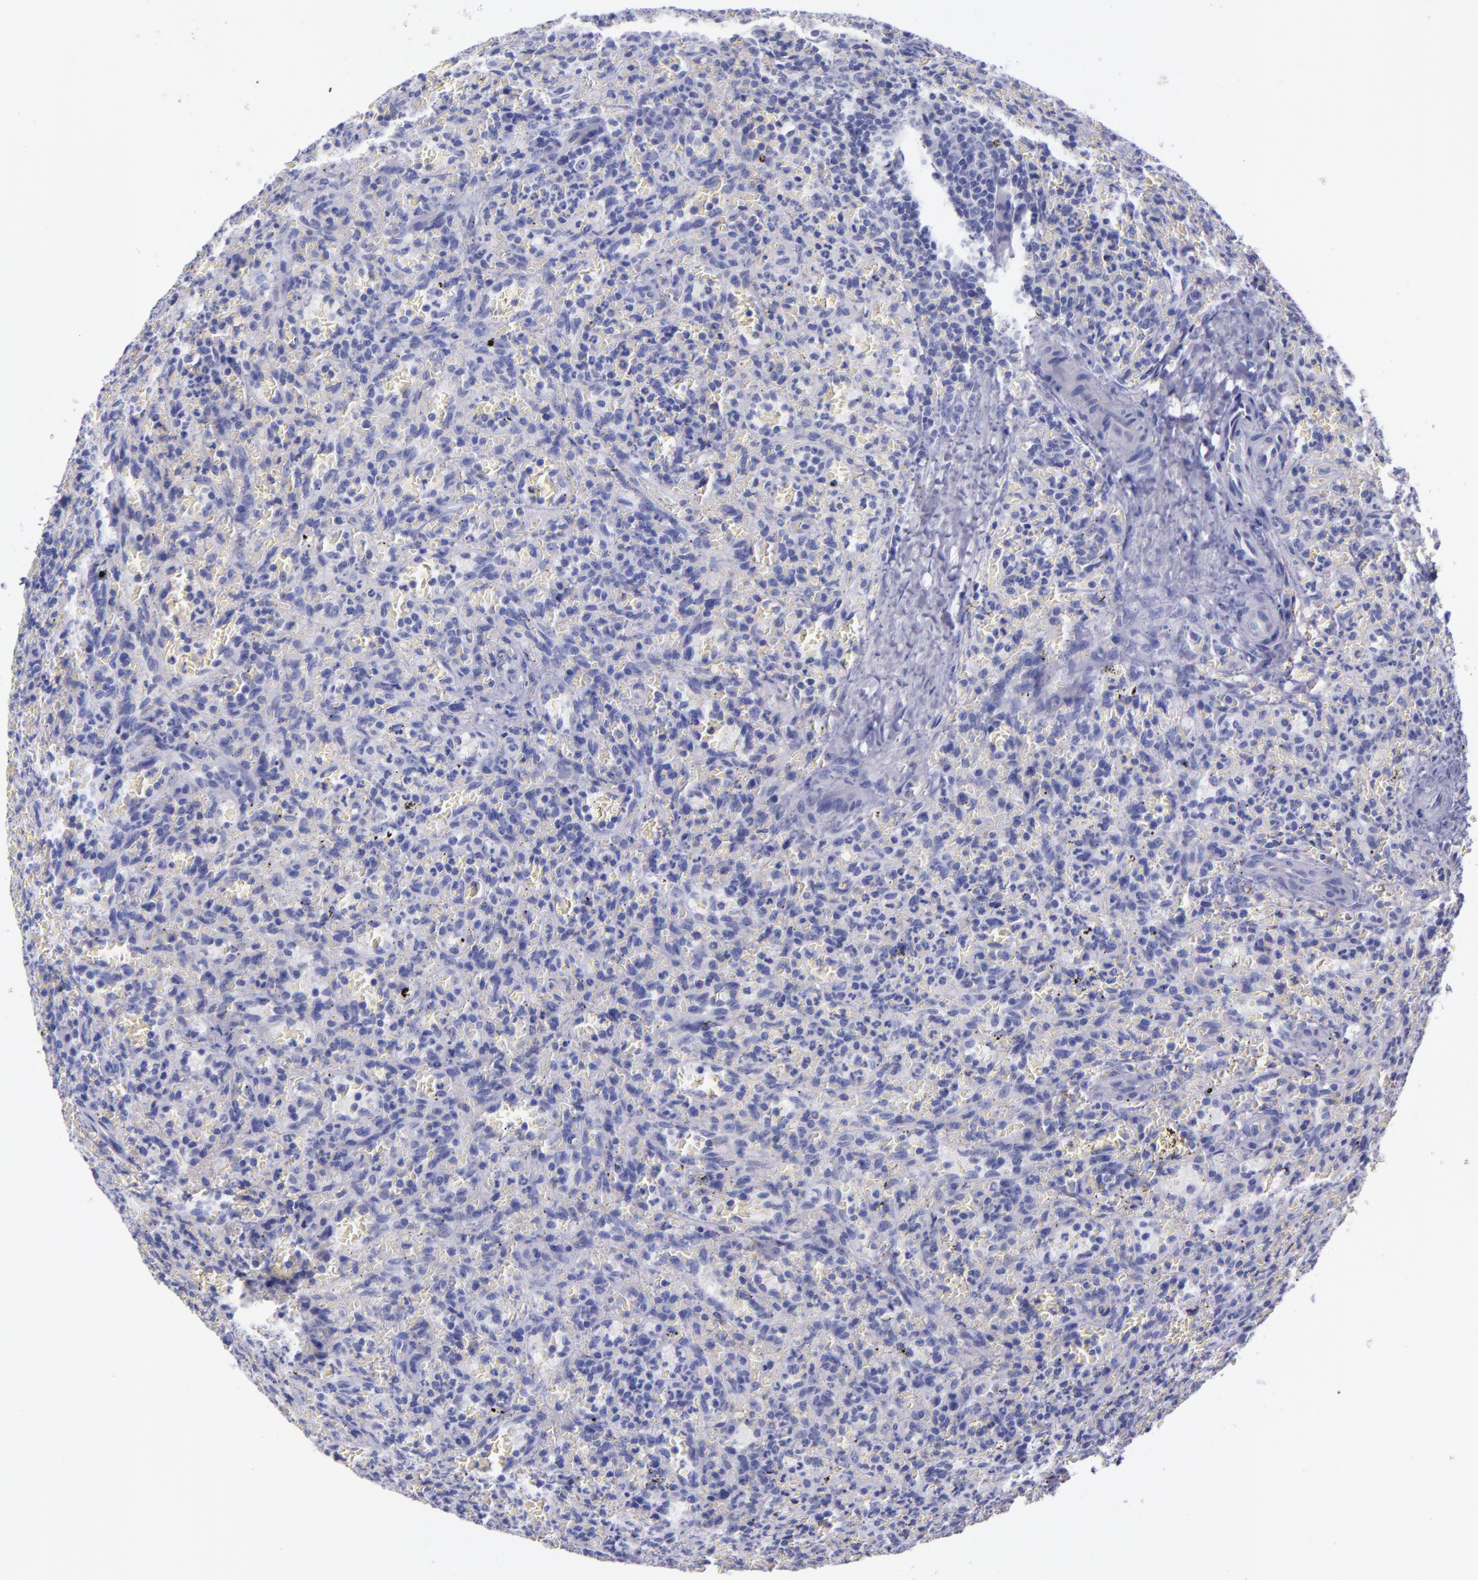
{"staining": {"intensity": "negative", "quantity": "none", "location": "none"}, "tissue": "lymphoma", "cell_type": "Tumor cells", "image_type": "cancer", "snomed": [{"axis": "morphology", "description": "Malignant lymphoma, non-Hodgkin's type, Low grade"}, {"axis": "topography", "description": "Spleen"}], "caption": "Tumor cells show no significant positivity in low-grade malignant lymphoma, non-Hodgkin's type.", "gene": "SV2A", "patient": {"sex": "female", "age": 64}}